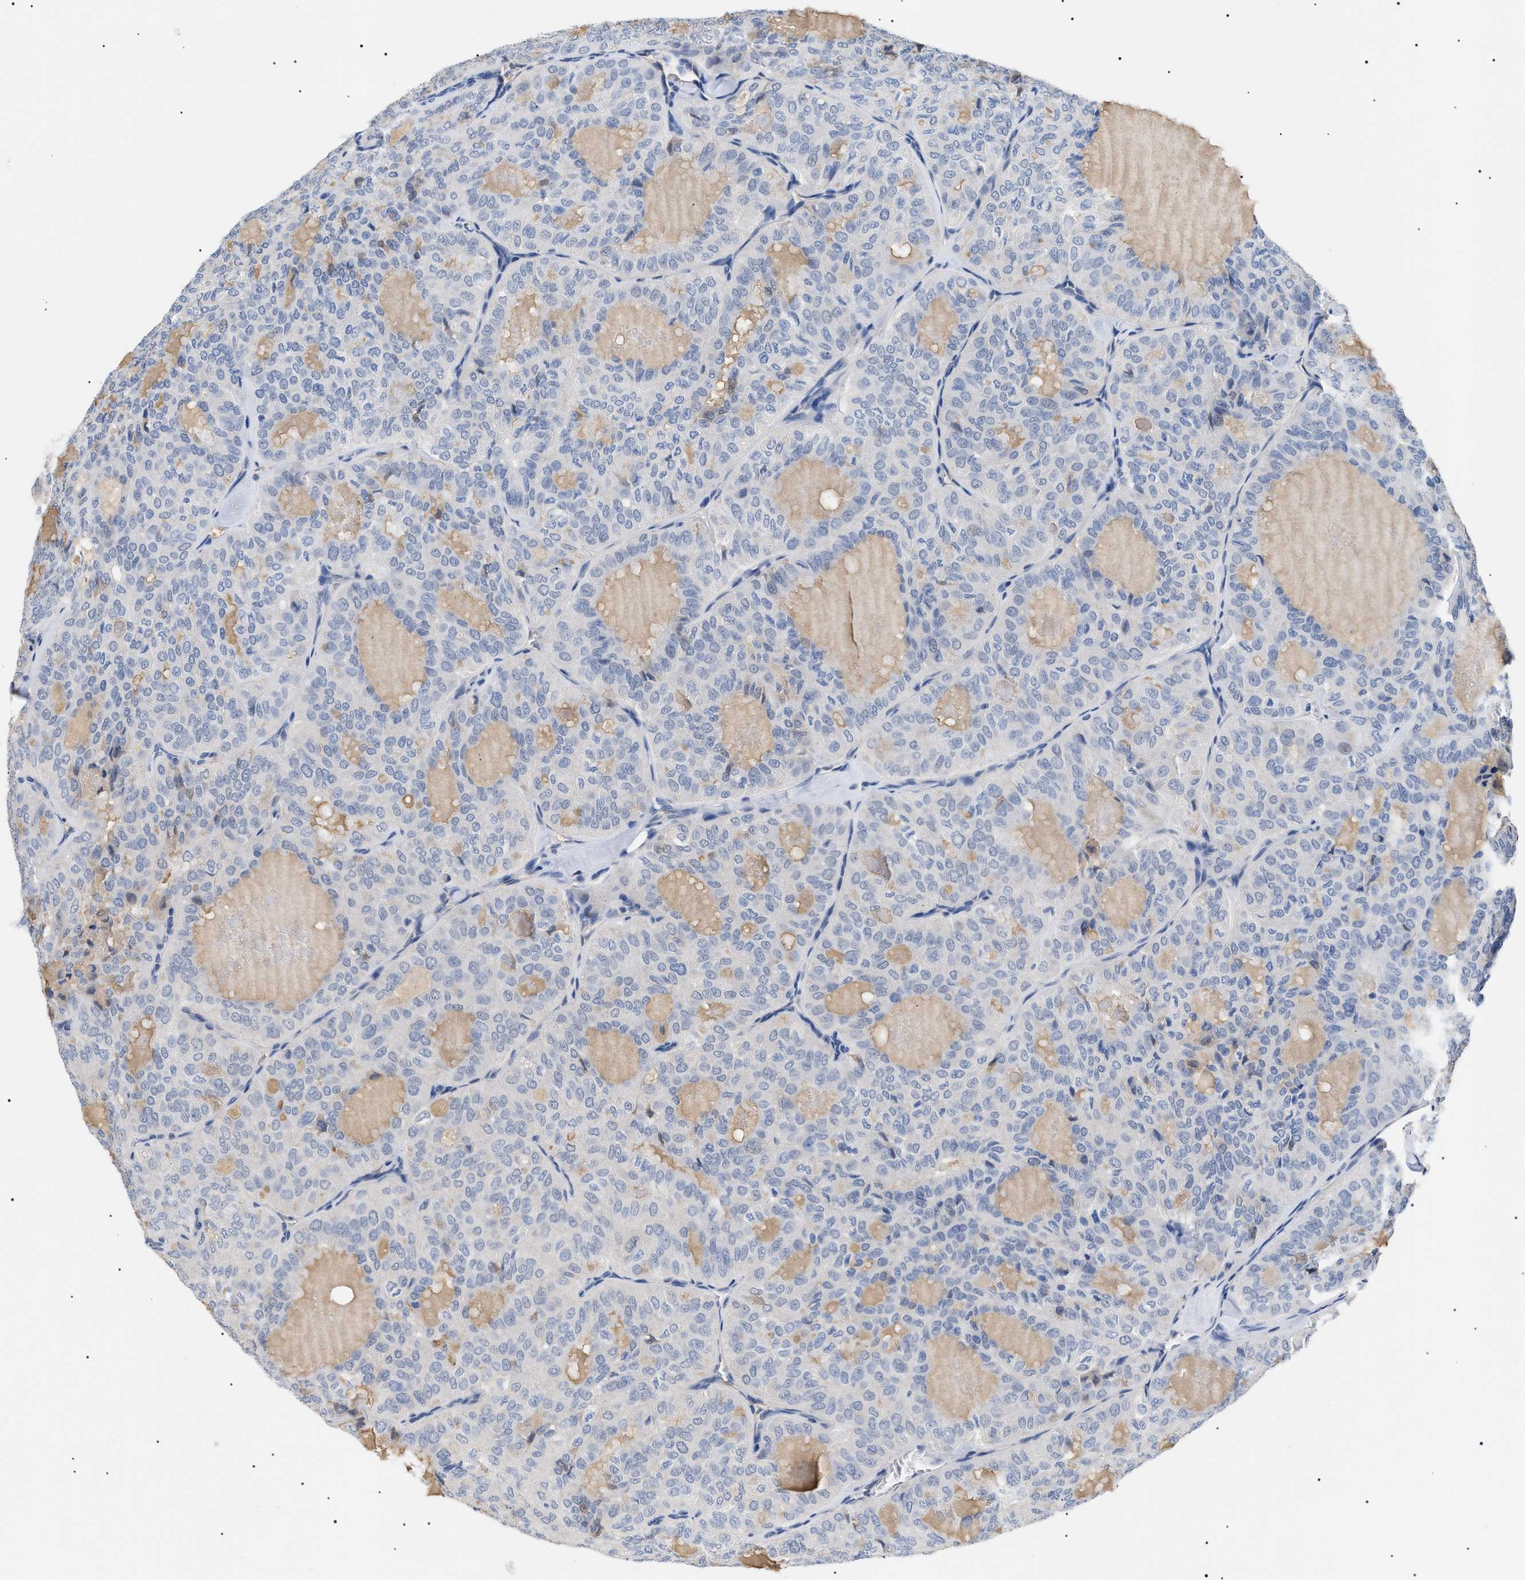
{"staining": {"intensity": "negative", "quantity": "none", "location": "none"}, "tissue": "thyroid cancer", "cell_type": "Tumor cells", "image_type": "cancer", "snomed": [{"axis": "morphology", "description": "Follicular adenoma carcinoma, NOS"}, {"axis": "topography", "description": "Thyroid gland"}], "caption": "There is no significant expression in tumor cells of thyroid follicular adenoma carcinoma. (DAB (3,3'-diaminobenzidine) immunohistochemistry (IHC) with hematoxylin counter stain).", "gene": "PRRT2", "patient": {"sex": "male", "age": 75}}